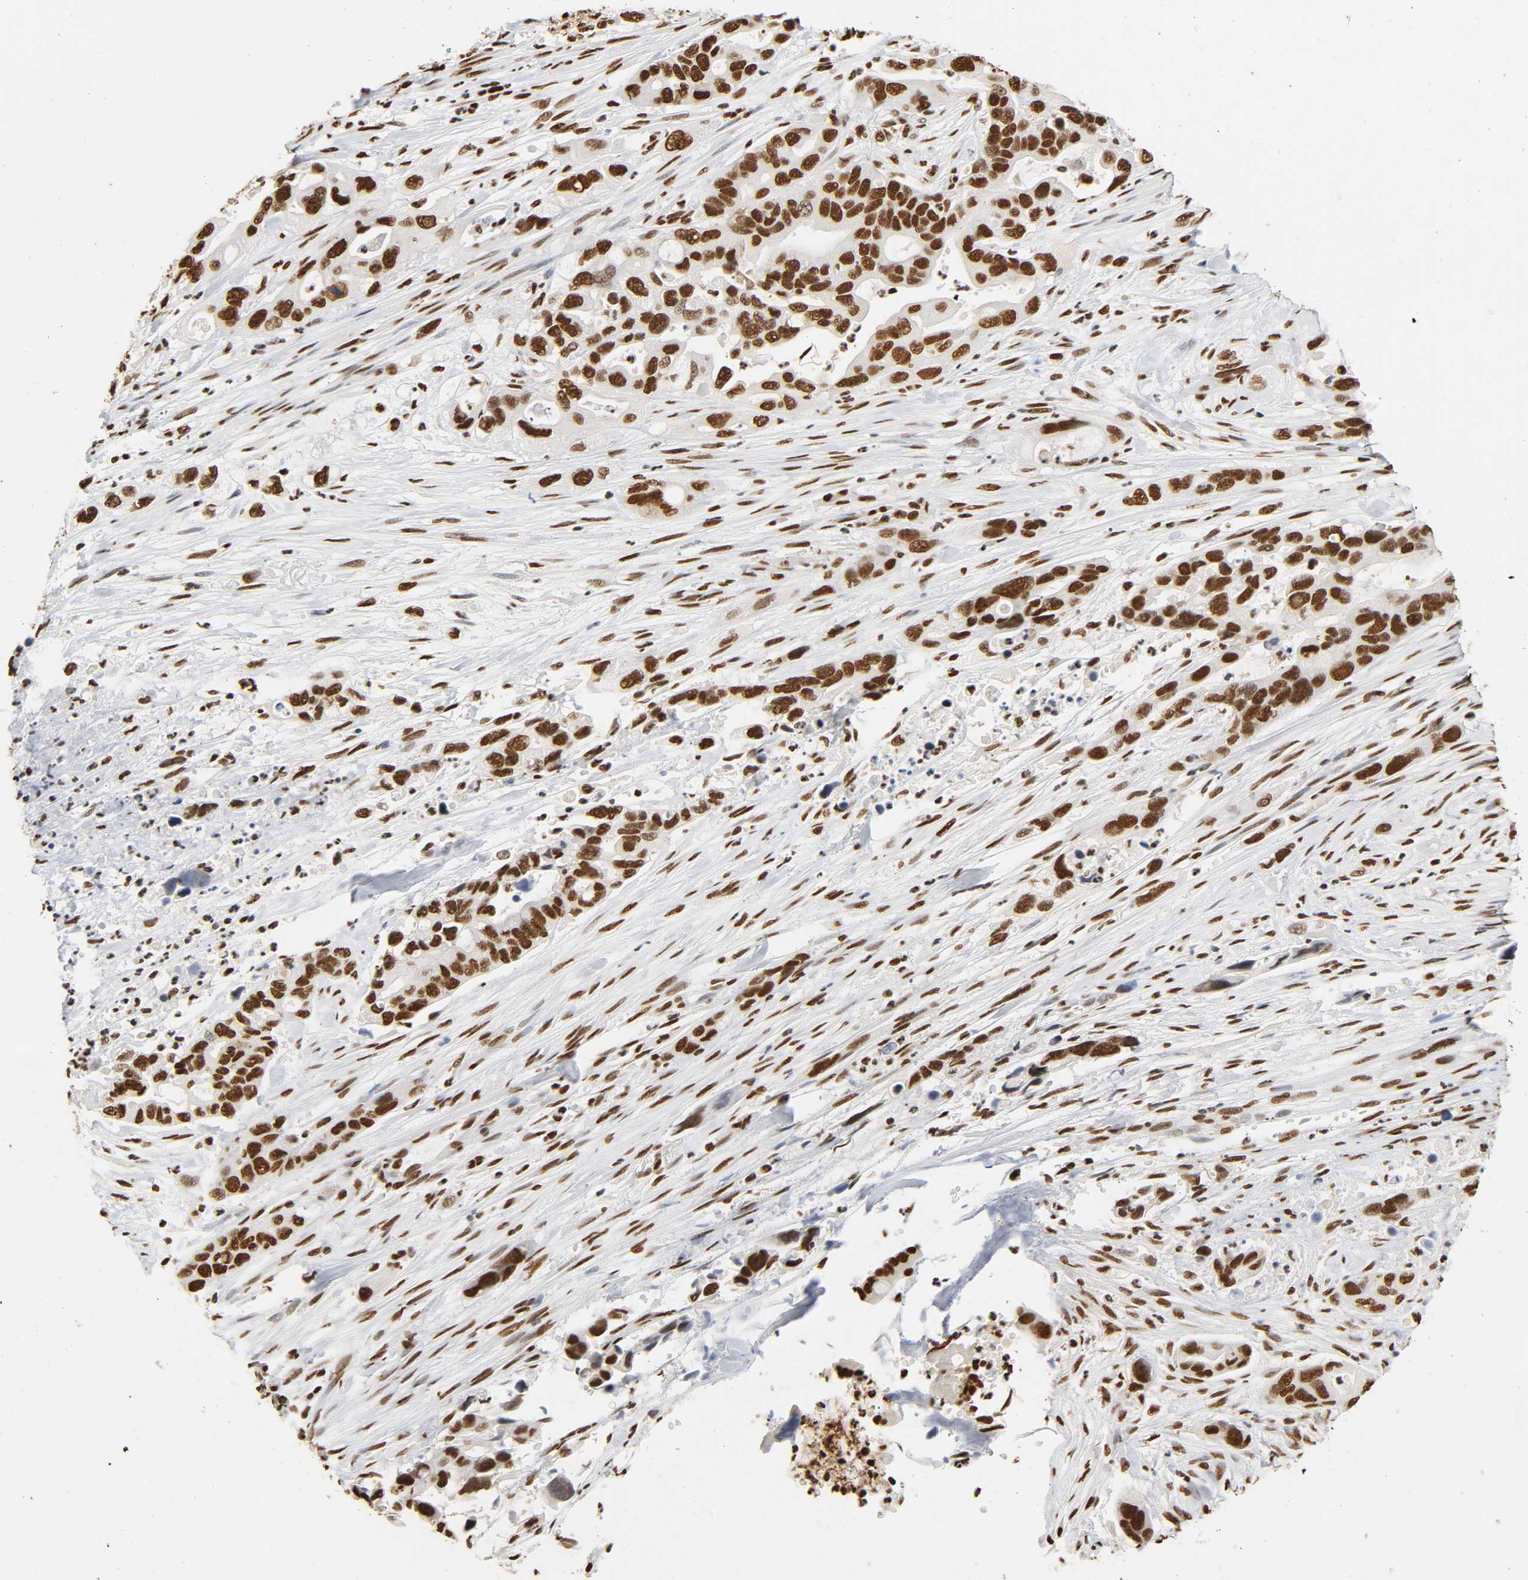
{"staining": {"intensity": "strong", "quantity": ">75%", "location": "nuclear"}, "tissue": "pancreatic cancer", "cell_type": "Tumor cells", "image_type": "cancer", "snomed": [{"axis": "morphology", "description": "Adenocarcinoma, NOS"}, {"axis": "topography", "description": "Pancreas"}], "caption": "Strong nuclear positivity is appreciated in about >75% of tumor cells in pancreatic cancer.", "gene": "HNRNPC", "patient": {"sex": "female", "age": 71}}